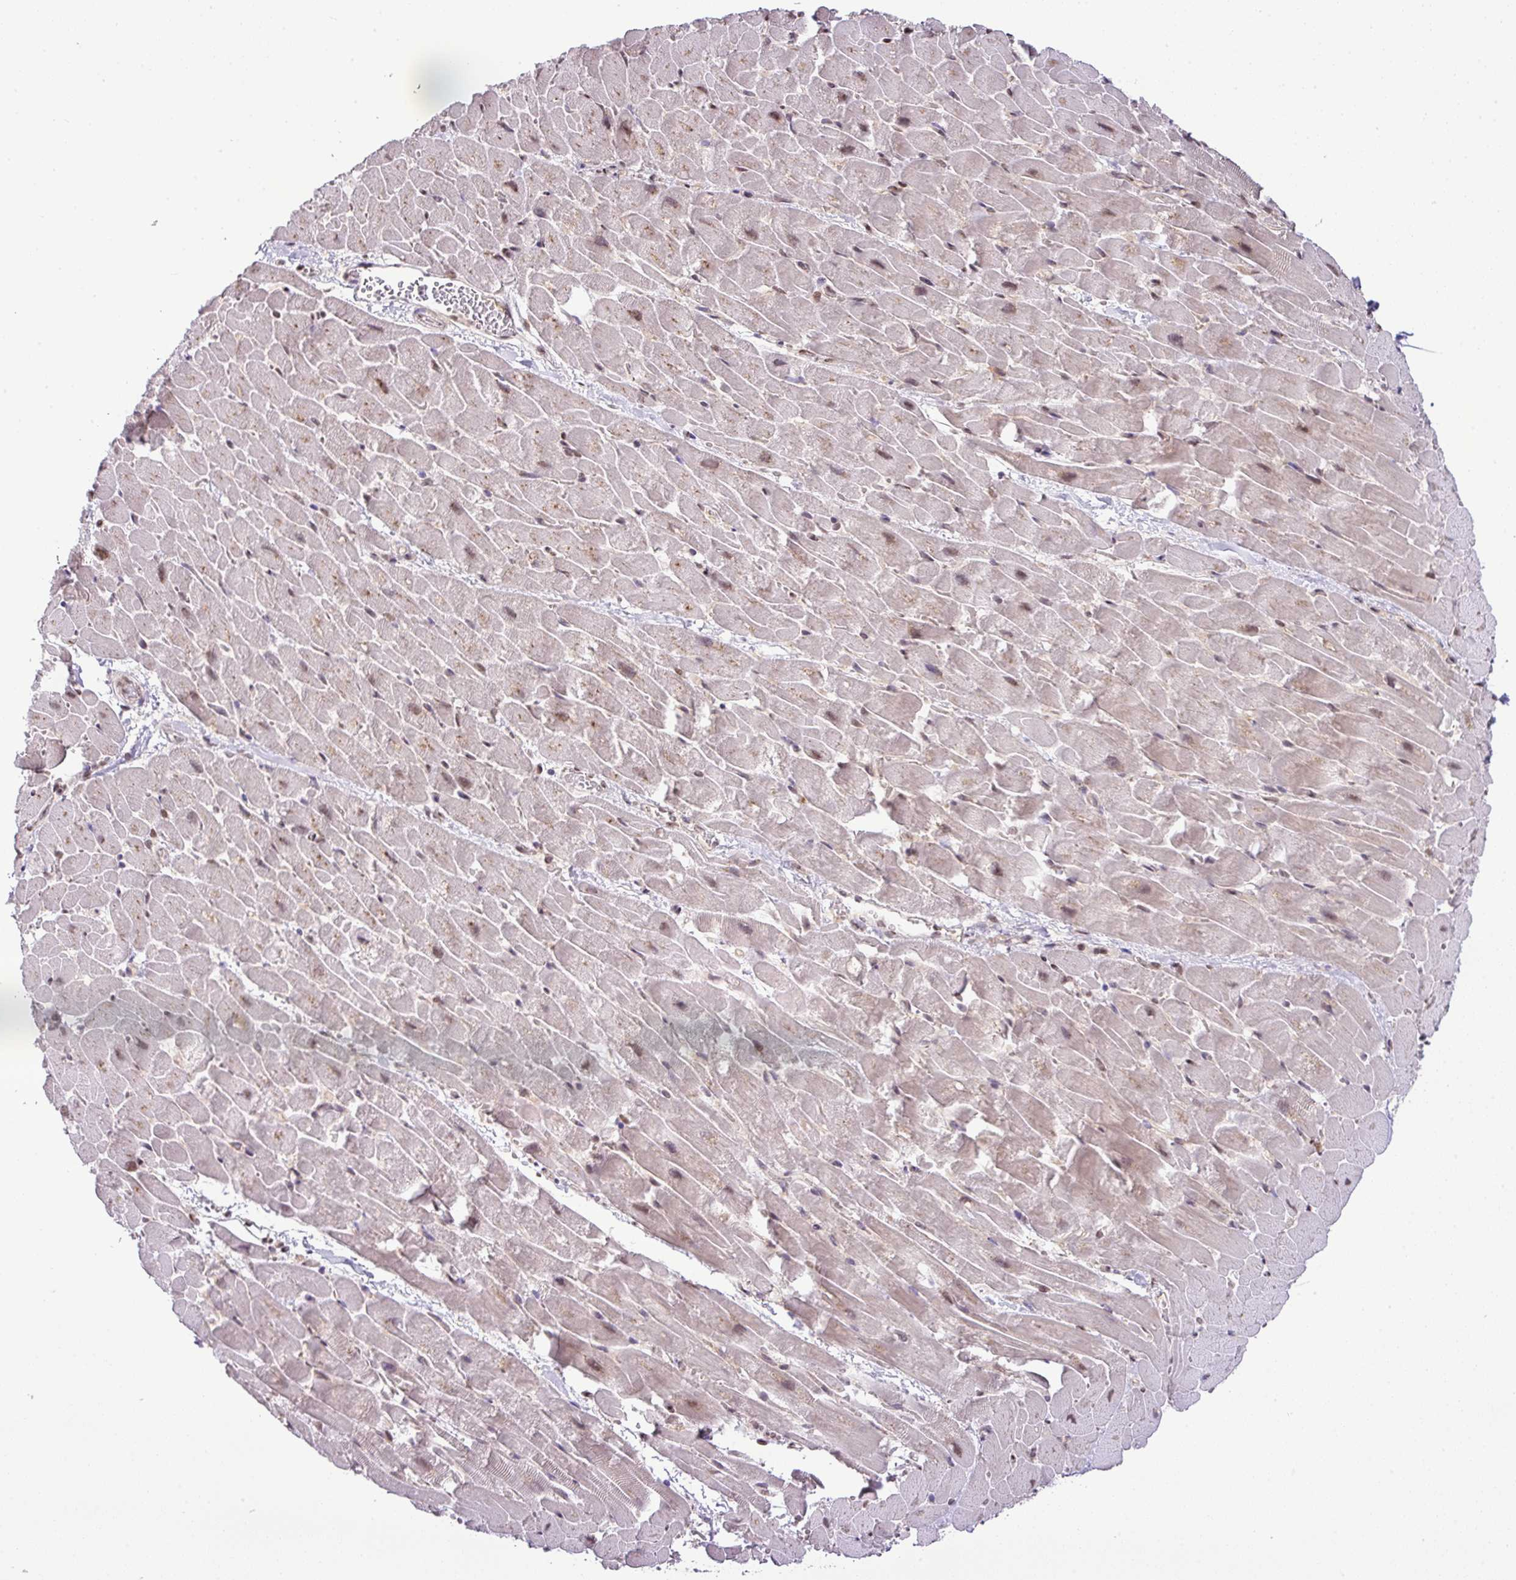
{"staining": {"intensity": "moderate", "quantity": "25%-75%", "location": "nuclear"}, "tissue": "heart muscle", "cell_type": "Cardiomyocytes", "image_type": "normal", "snomed": [{"axis": "morphology", "description": "Normal tissue, NOS"}, {"axis": "topography", "description": "Heart"}], "caption": "Cardiomyocytes show moderate nuclear expression in about 25%-75% of cells in normal heart muscle. (Brightfield microscopy of DAB IHC at high magnification).", "gene": "PGAP4", "patient": {"sex": "male", "age": 37}}